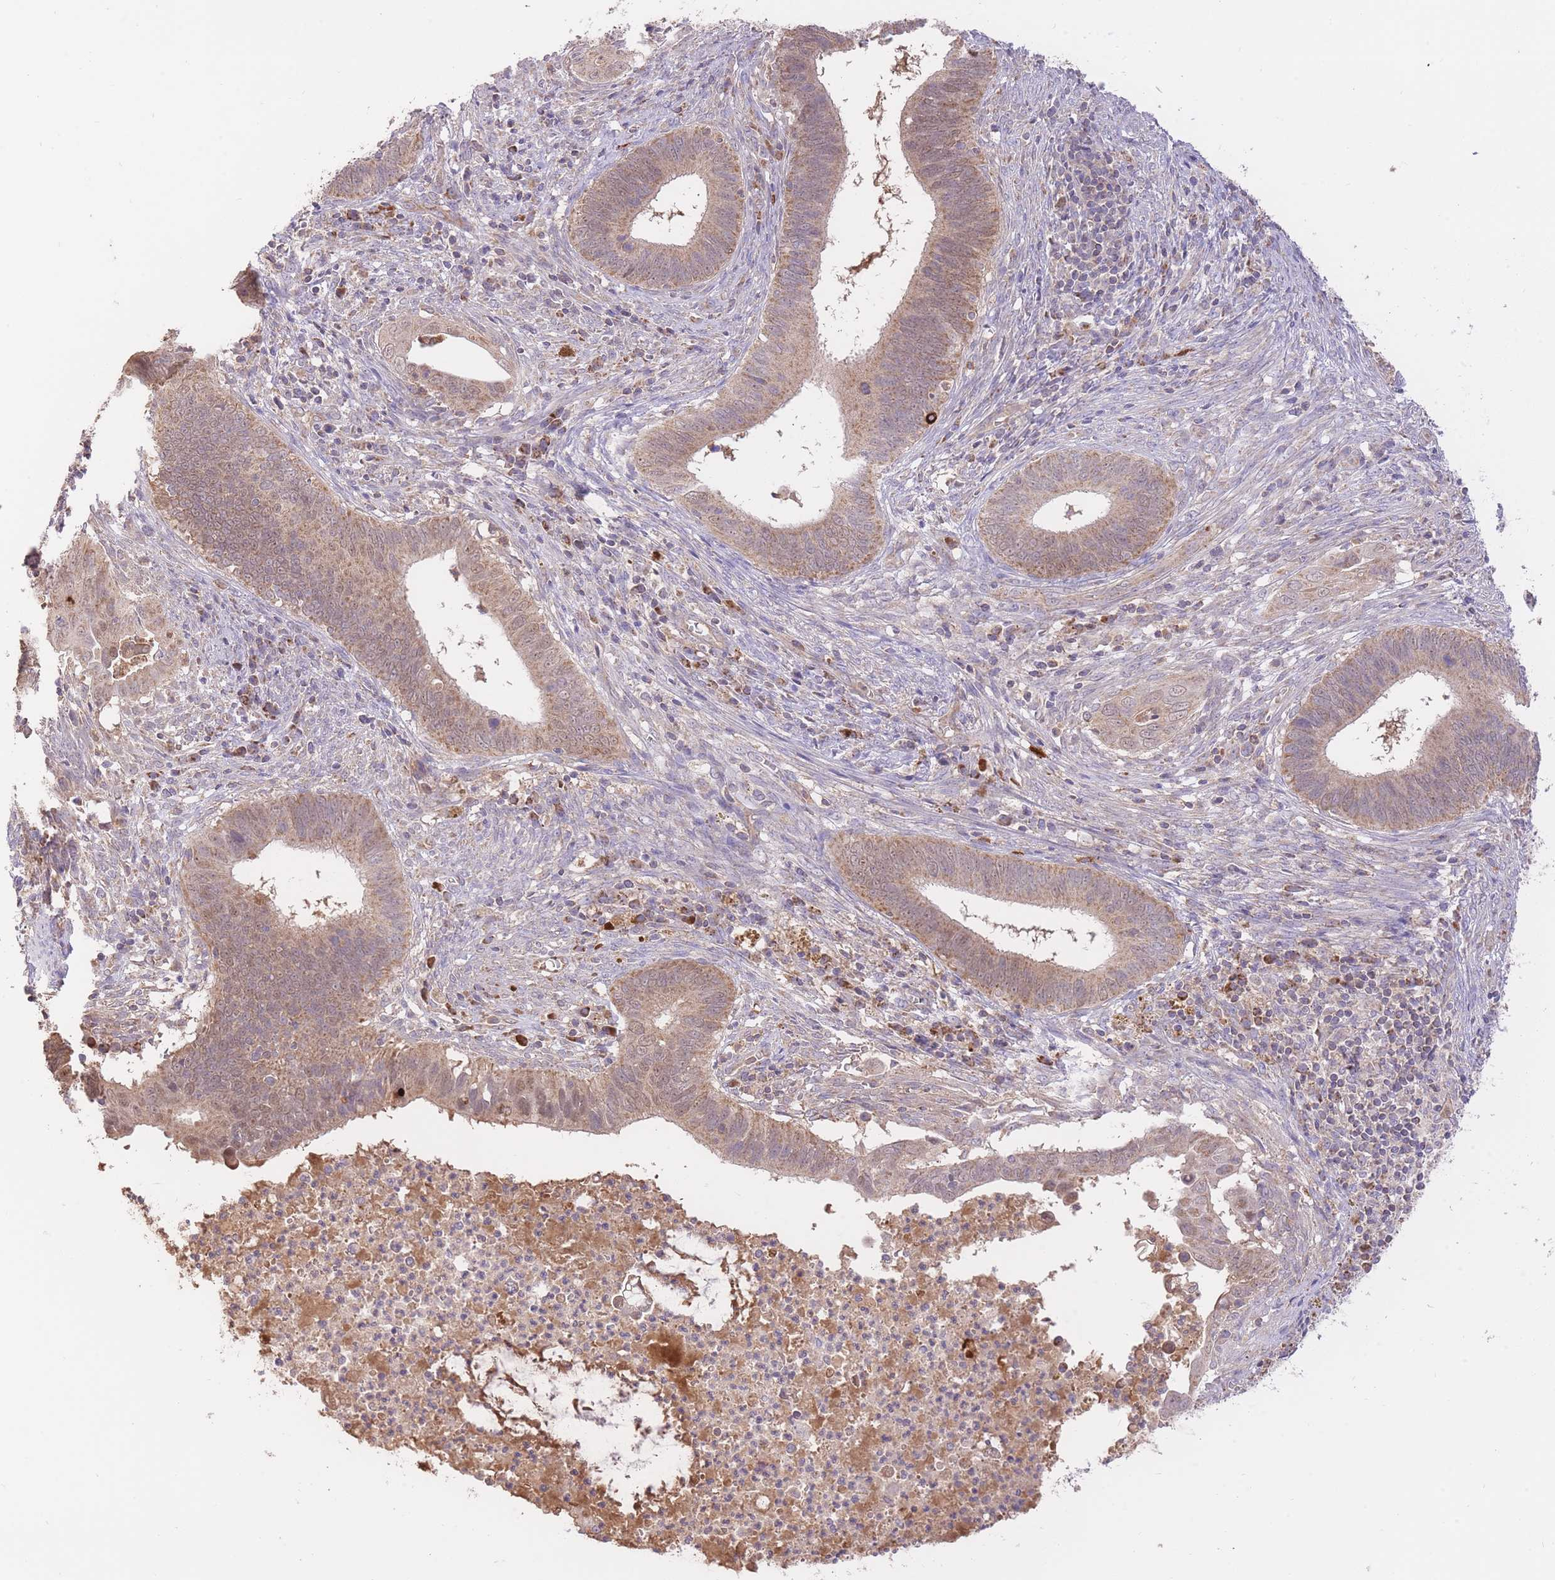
{"staining": {"intensity": "moderate", "quantity": ">75%", "location": "cytoplasmic/membranous"}, "tissue": "cervical cancer", "cell_type": "Tumor cells", "image_type": "cancer", "snomed": [{"axis": "morphology", "description": "Adenocarcinoma, NOS"}, {"axis": "topography", "description": "Cervix"}], "caption": "Cervical cancer (adenocarcinoma) stained with a brown dye exhibits moderate cytoplasmic/membranous positive staining in about >75% of tumor cells.", "gene": "PREP", "patient": {"sex": "female", "age": 42}}